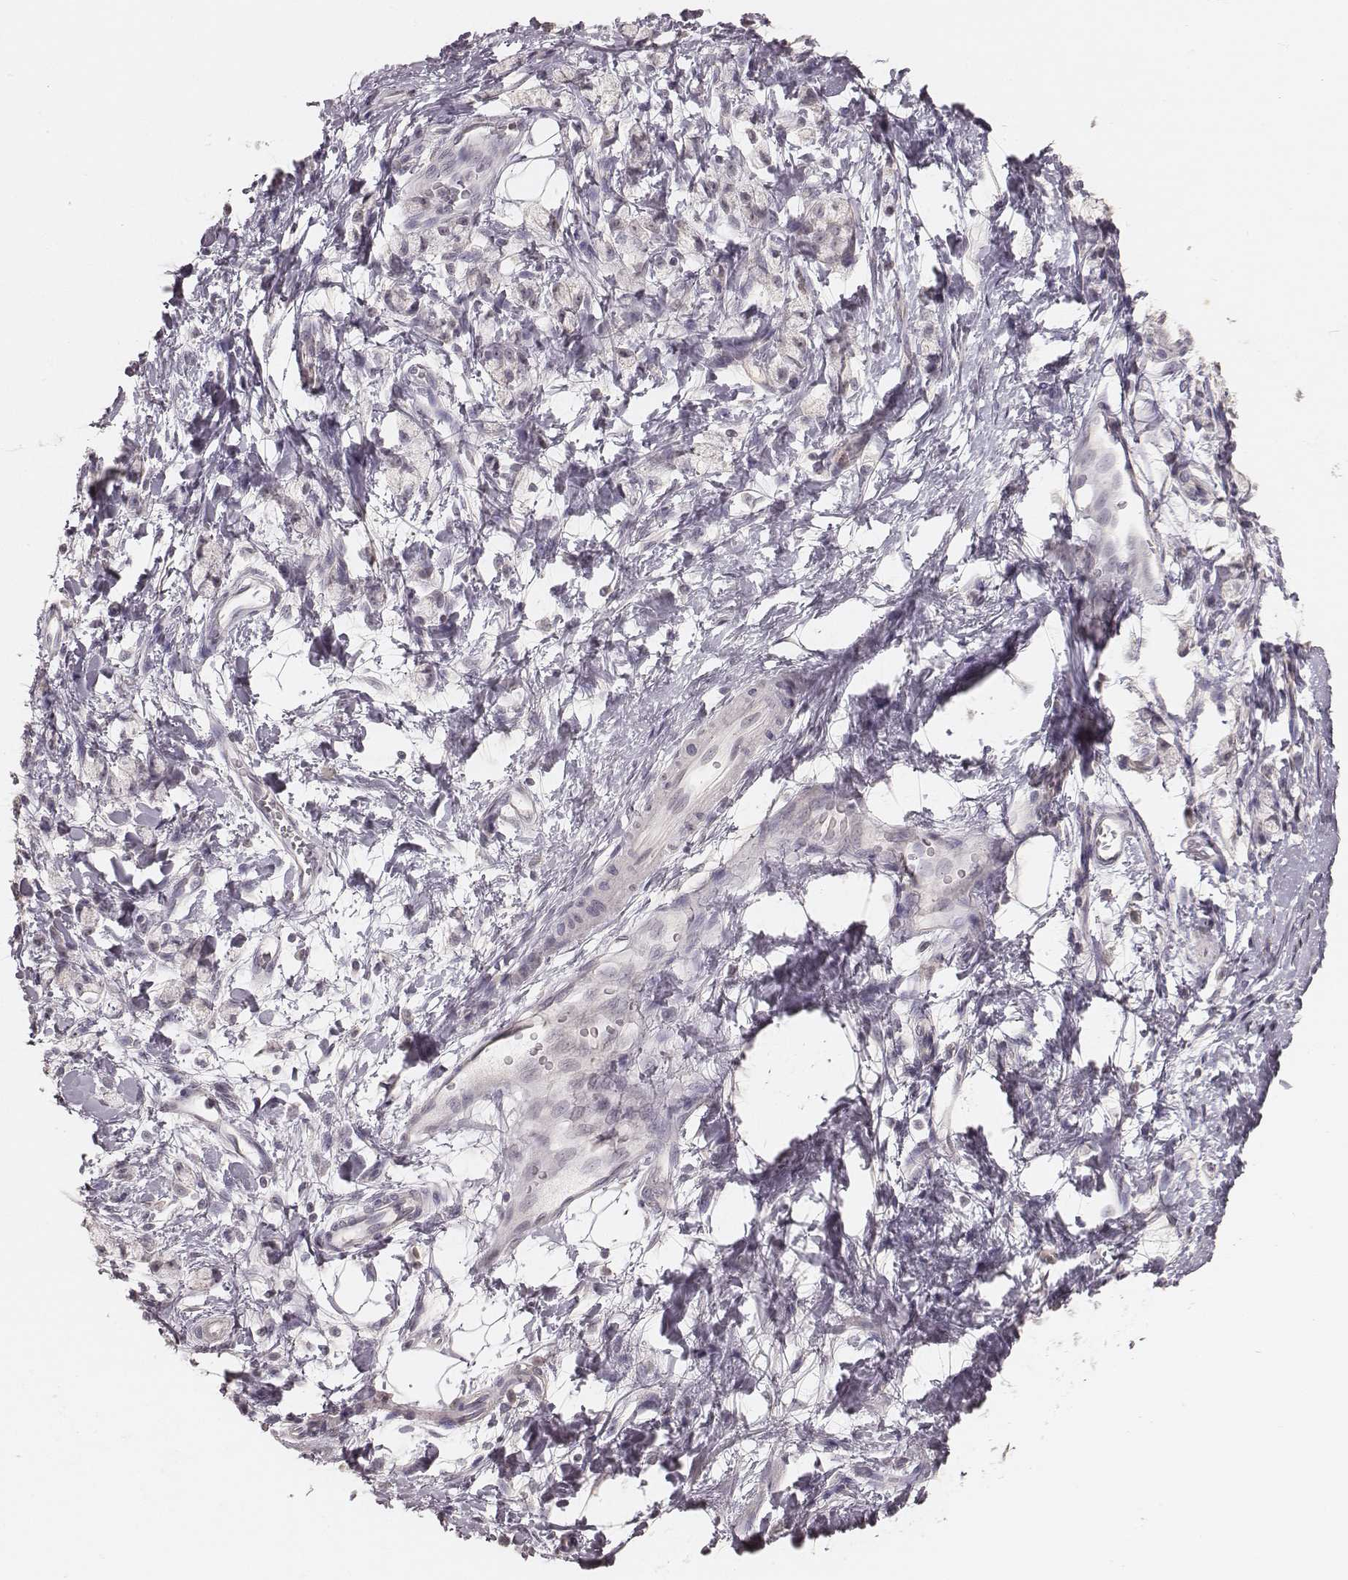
{"staining": {"intensity": "negative", "quantity": "none", "location": "none"}, "tissue": "stomach cancer", "cell_type": "Tumor cells", "image_type": "cancer", "snomed": [{"axis": "morphology", "description": "Adenocarcinoma, NOS"}, {"axis": "topography", "description": "Stomach"}], "caption": "Immunohistochemistry (IHC) image of stomach cancer (adenocarcinoma) stained for a protein (brown), which exhibits no expression in tumor cells.", "gene": "LY6K", "patient": {"sex": "male", "age": 58}}